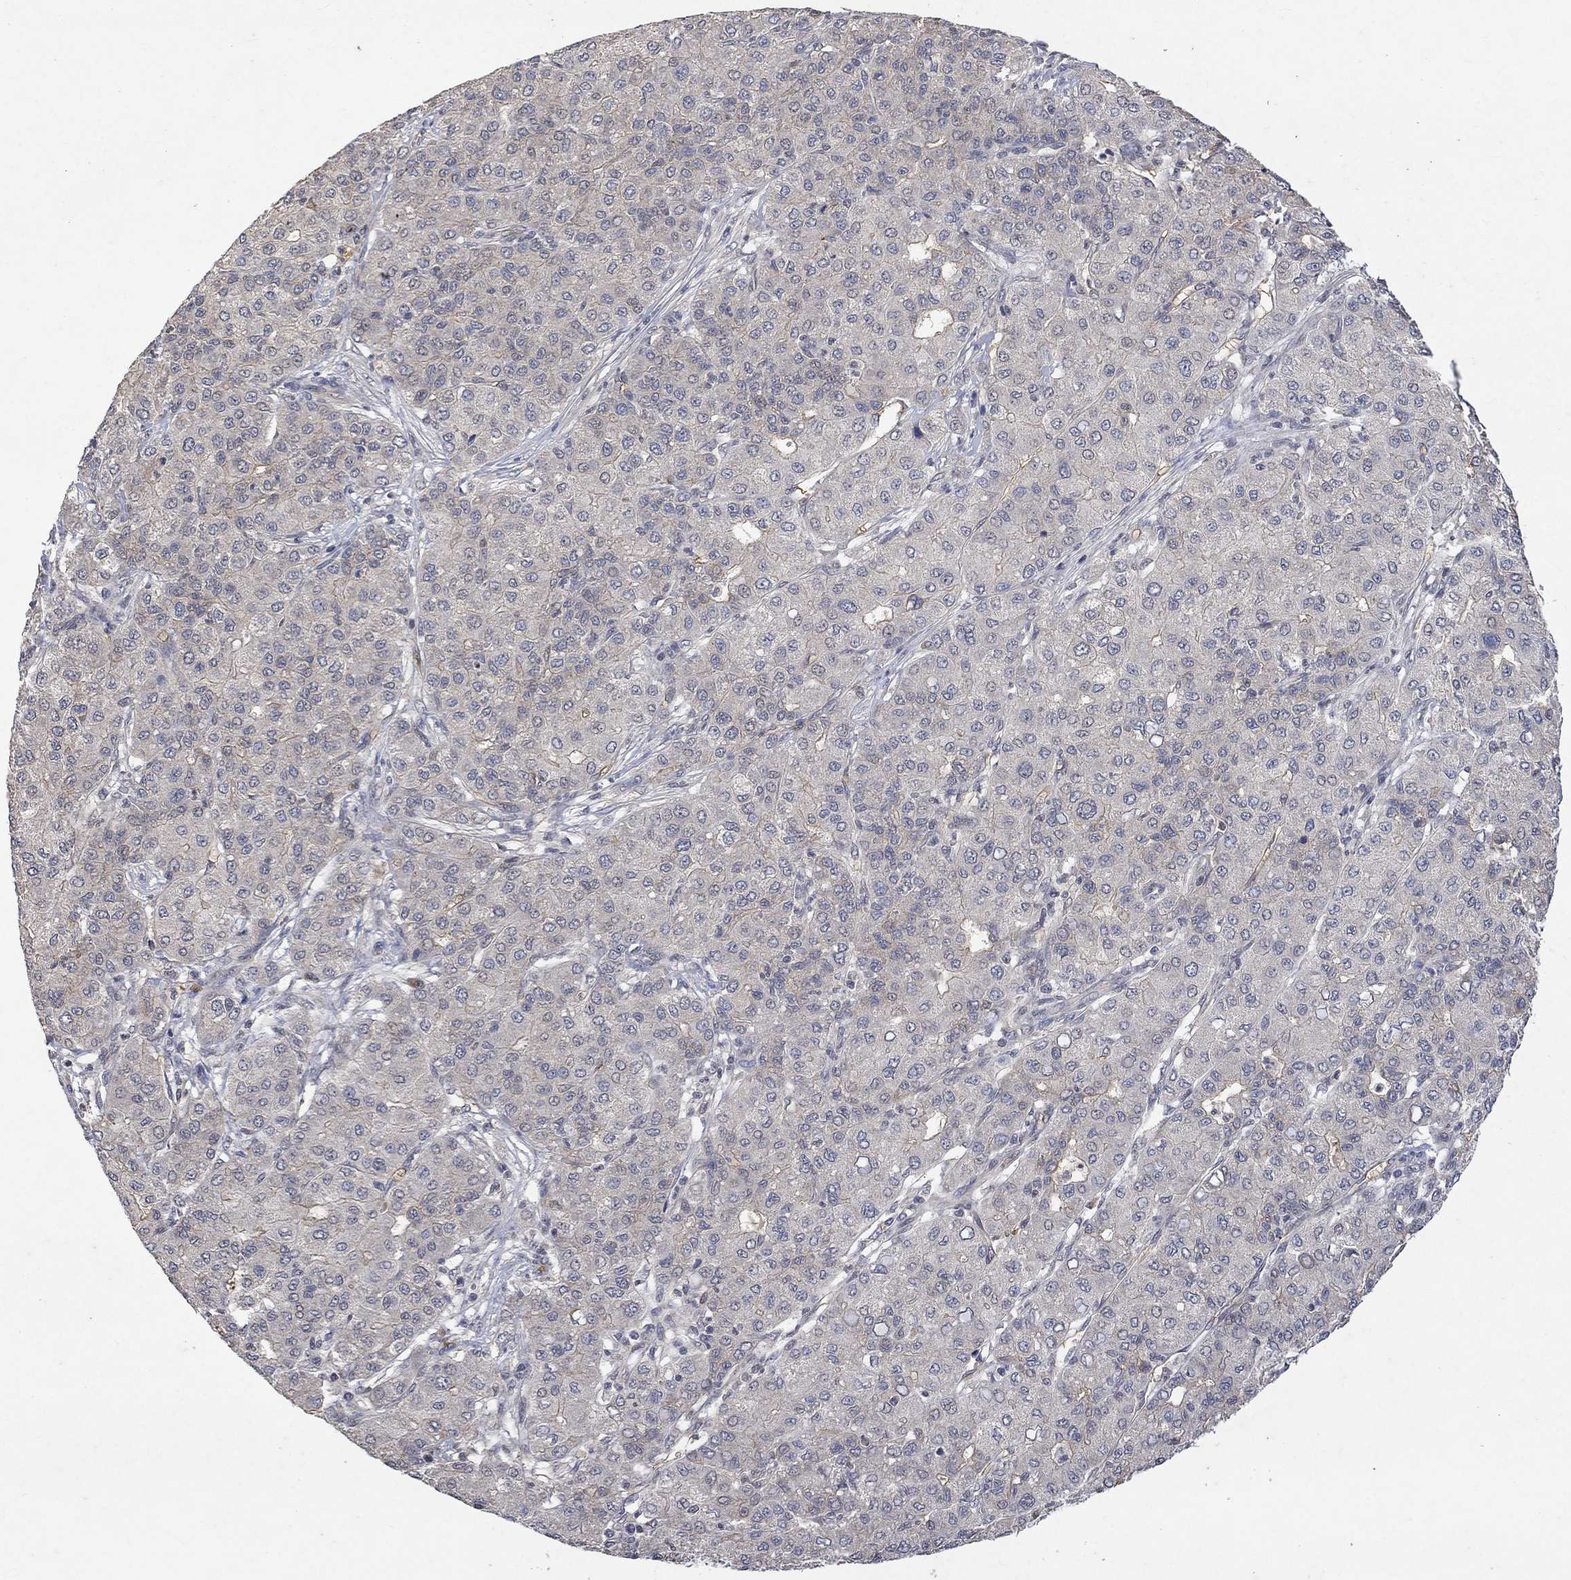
{"staining": {"intensity": "negative", "quantity": "none", "location": "none"}, "tissue": "liver cancer", "cell_type": "Tumor cells", "image_type": "cancer", "snomed": [{"axis": "morphology", "description": "Carcinoma, Hepatocellular, NOS"}, {"axis": "topography", "description": "Liver"}], "caption": "Liver hepatocellular carcinoma stained for a protein using immunohistochemistry (IHC) demonstrates no staining tumor cells.", "gene": "GRIN2D", "patient": {"sex": "male", "age": 65}}